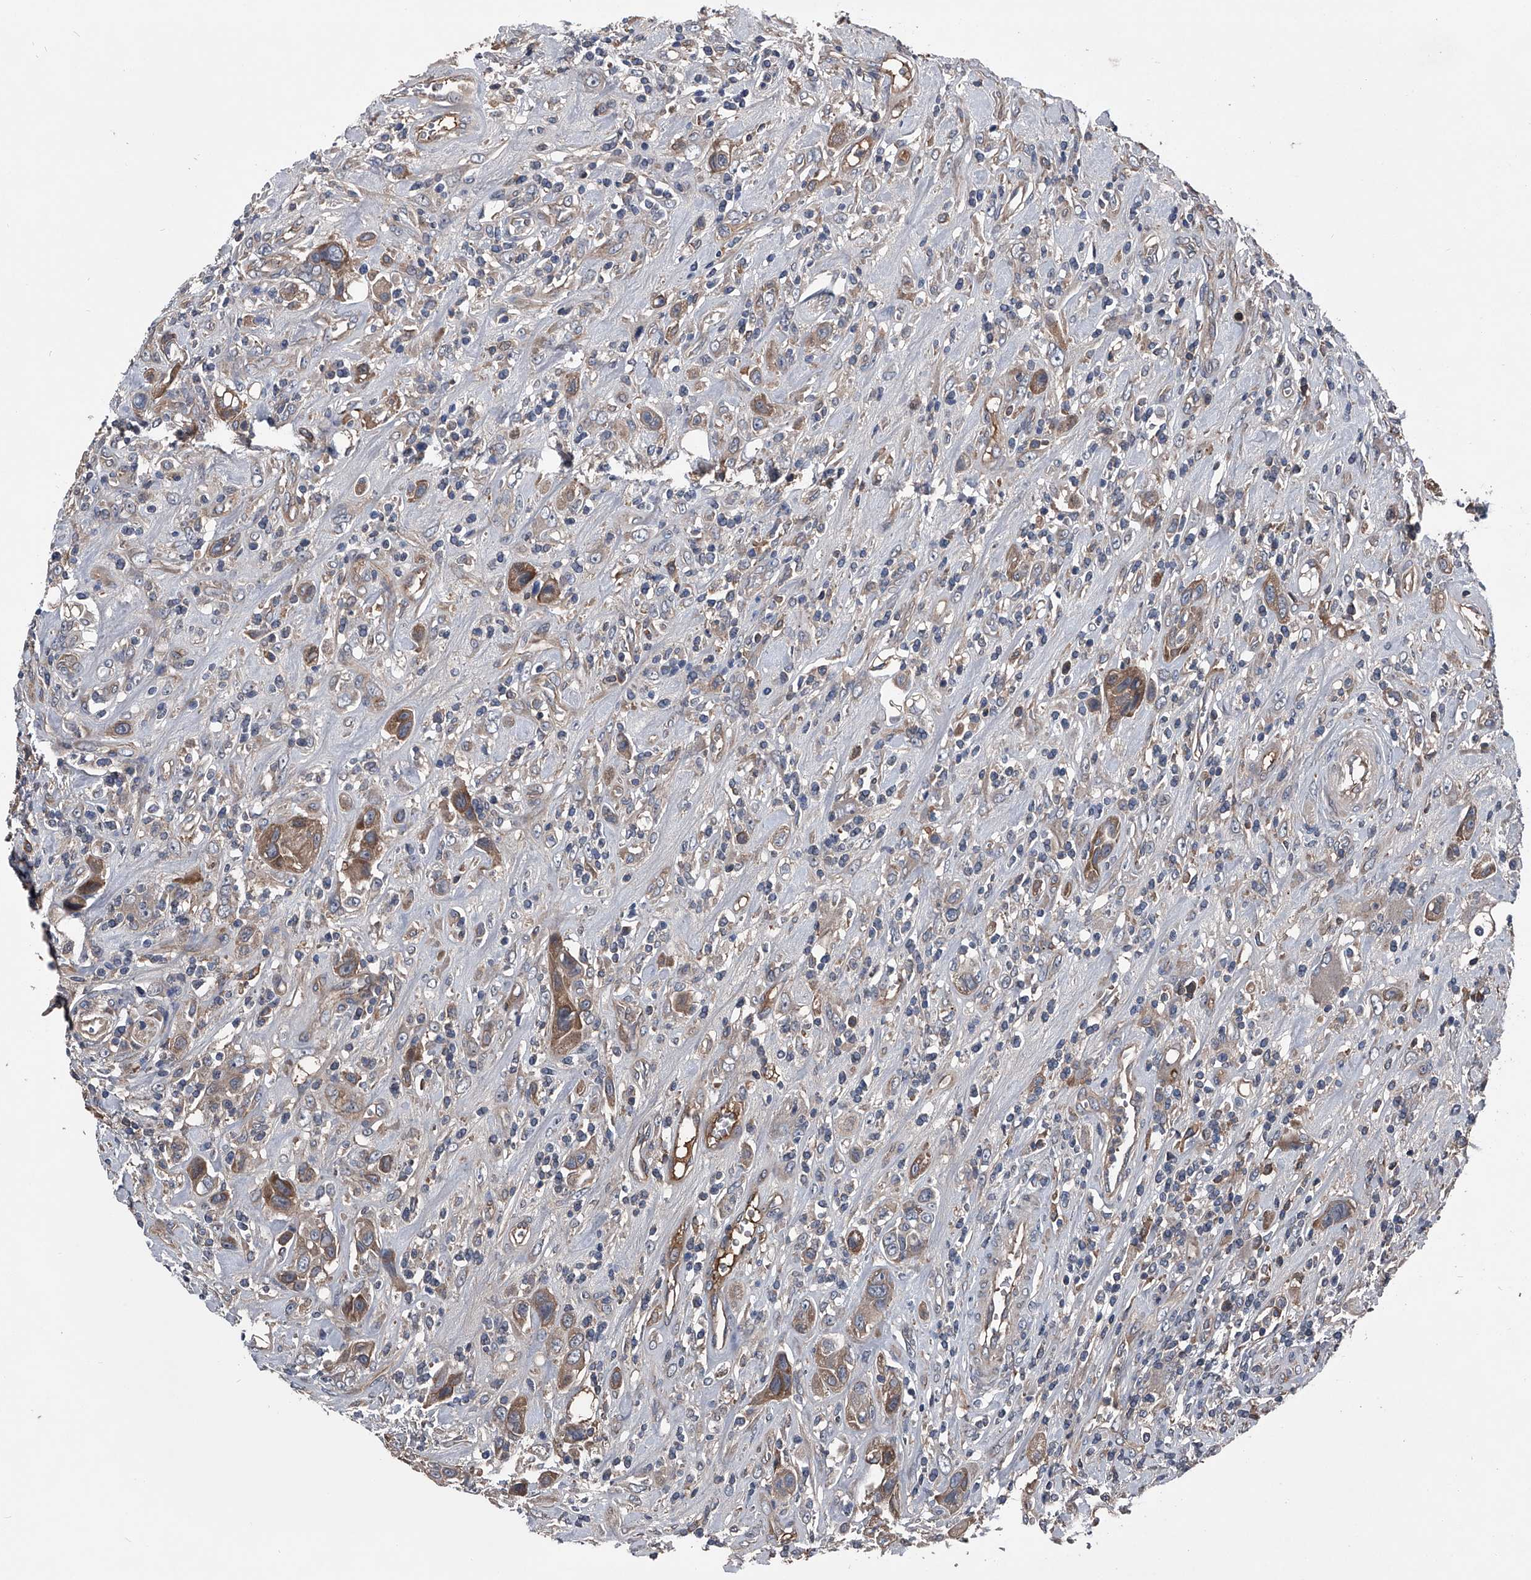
{"staining": {"intensity": "moderate", "quantity": ">75%", "location": "cytoplasmic/membranous"}, "tissue": "urothelial cancer", "cell_type": "Tumor cells", "image_type": "cancer", "snomed": [{"axis": "morphology", "description": "Urothelial carcinoma, High grade"}, {"axis": "topography", "description": "Urinary bladder"}], "caption": "About >75% of tumor cells in urothelial cancer exhibit moderate cytoplasmic/membranous protein expression as visualized by brown immunohistochemical staining.", "gene": "KIF13A", "patient": {"sex": "male", "age": 50}}